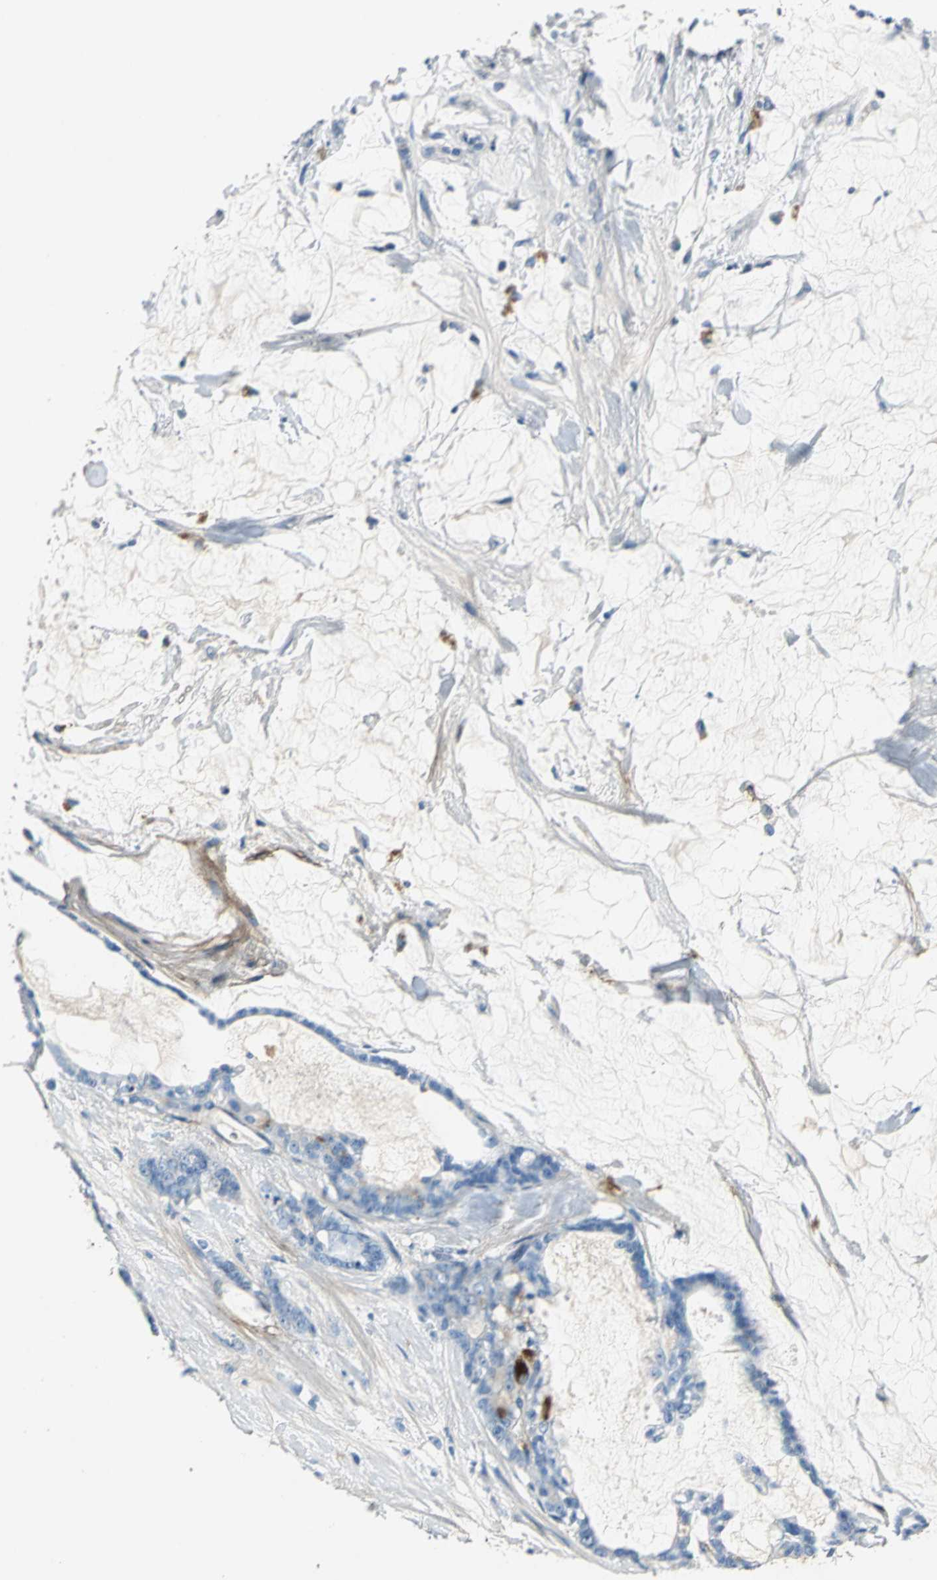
{"staining": {"intensity": "negative", "quantity": "none", "location": "none"}, "tissue": "pancreatic cancer", "cell_type": "Tumor cells", "image_type": "cancer", "snomed": [{"axis": "morphology", "description": "Adenocarcinoma, NOS"}, {"axis": "topography", "description": "Pancreas"}], "caption": "Tumor cells are negative for protein expression in human pancreatic adenocarcinoma. (Stains: DAB immunohistochemistry (IHC) with hematoxylin counter stain, Microscopy: brightfield microscopy at high magnification).", "gene": "EFNB3", "patient": {"sex": "female", "age": 73}}